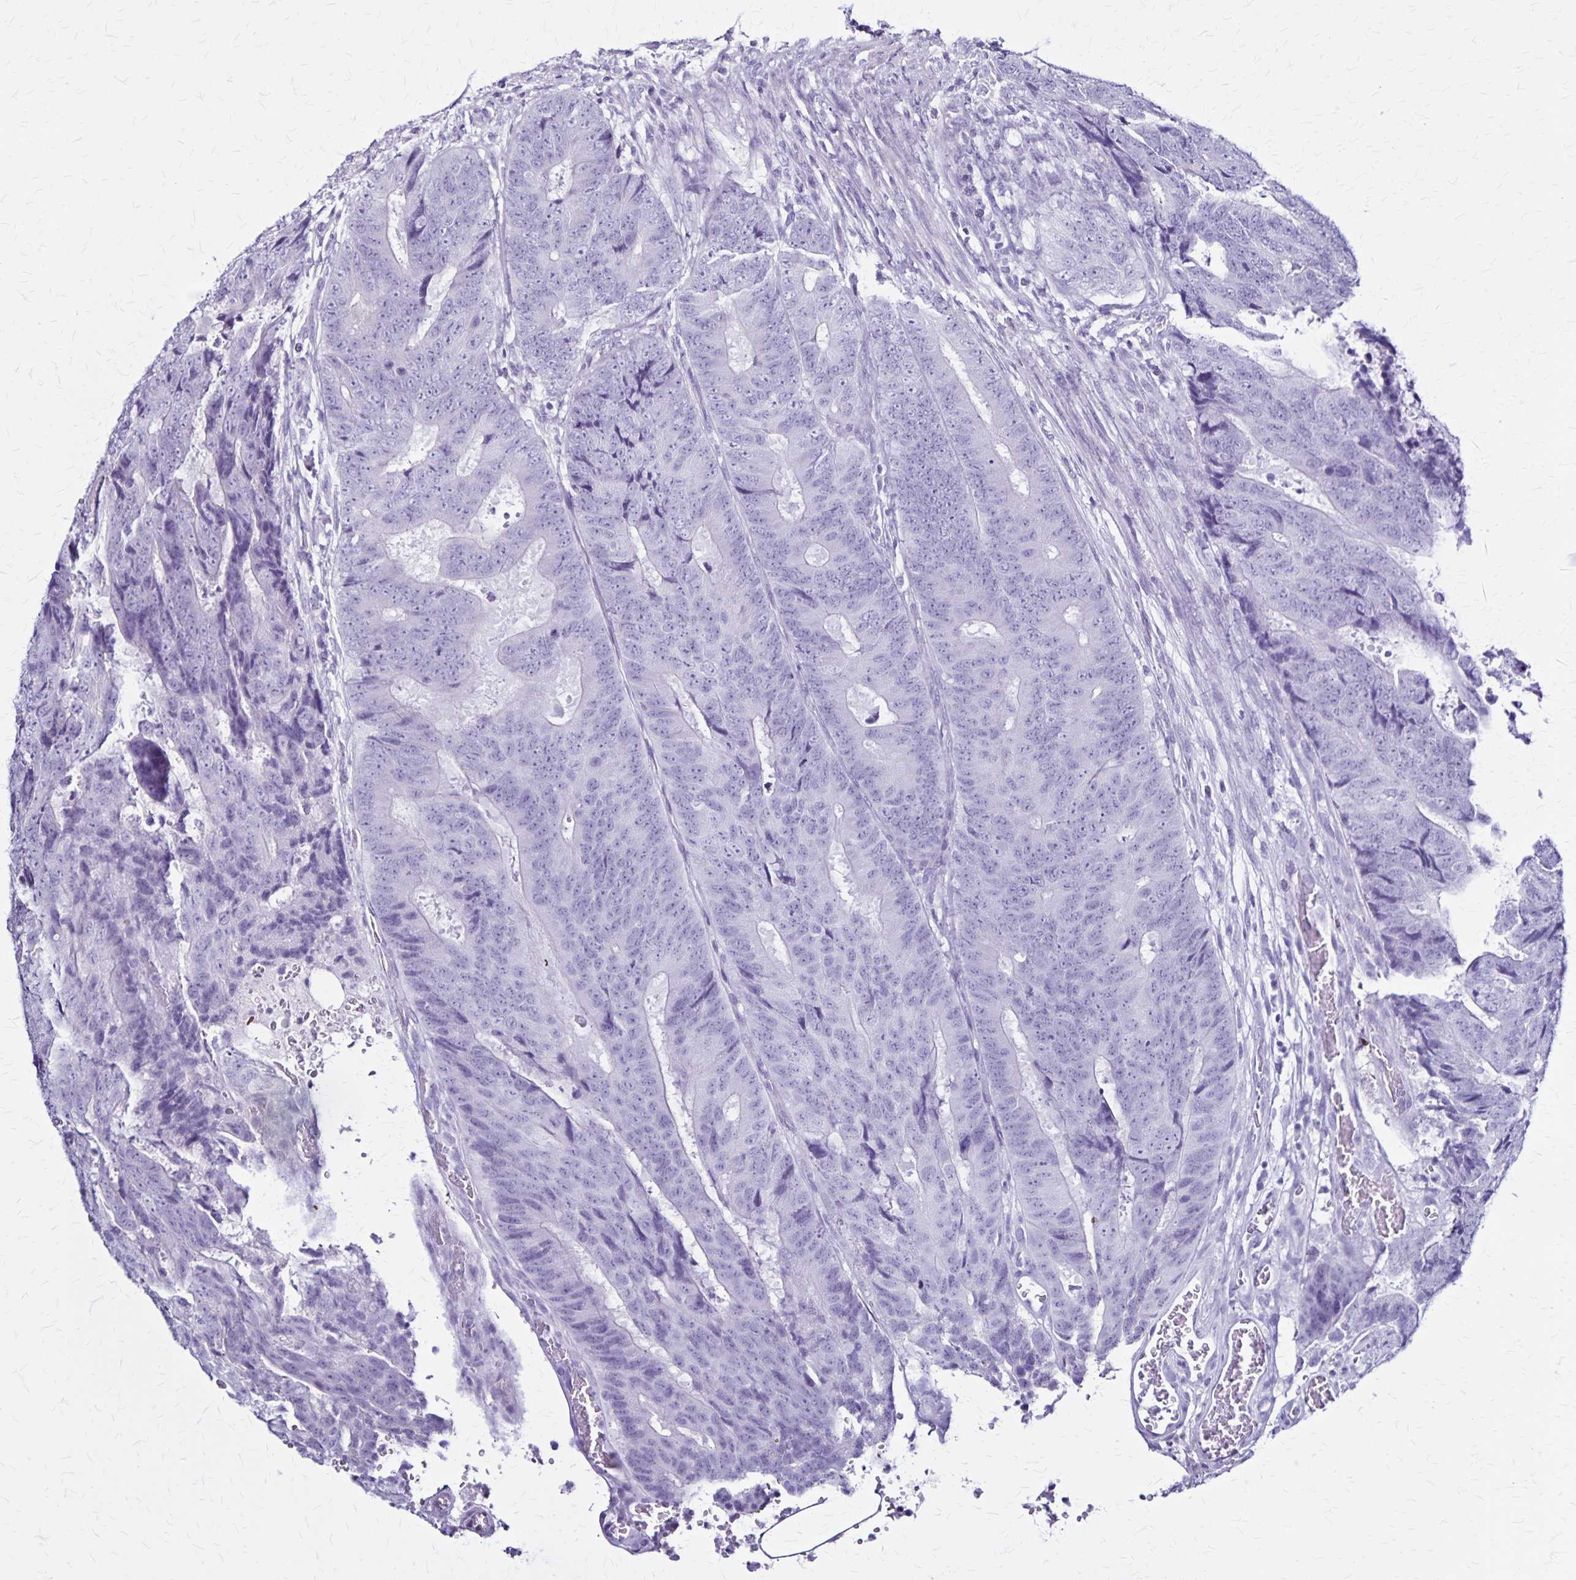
{"staining": {"intensity": "negative", "quantity": "none", "location": "none"}, "tissue": "colorectal cancer", "cell_type": "Tumor cells", "image_type": "cancer", "snomed": [{"axis": "morphology", "description": "Adenocarcinoma, NOS"}, {"axis": "topography", "description": "Colon"}], "caption": "DAB (3,3'-diaminobenzidine) immunohistochemical staining of colorectal adenocarcinoma exhibits no significant staining in tumor cells.", "gene": "PLXNA4", "patient": {"sex": "female", "age": 48}}